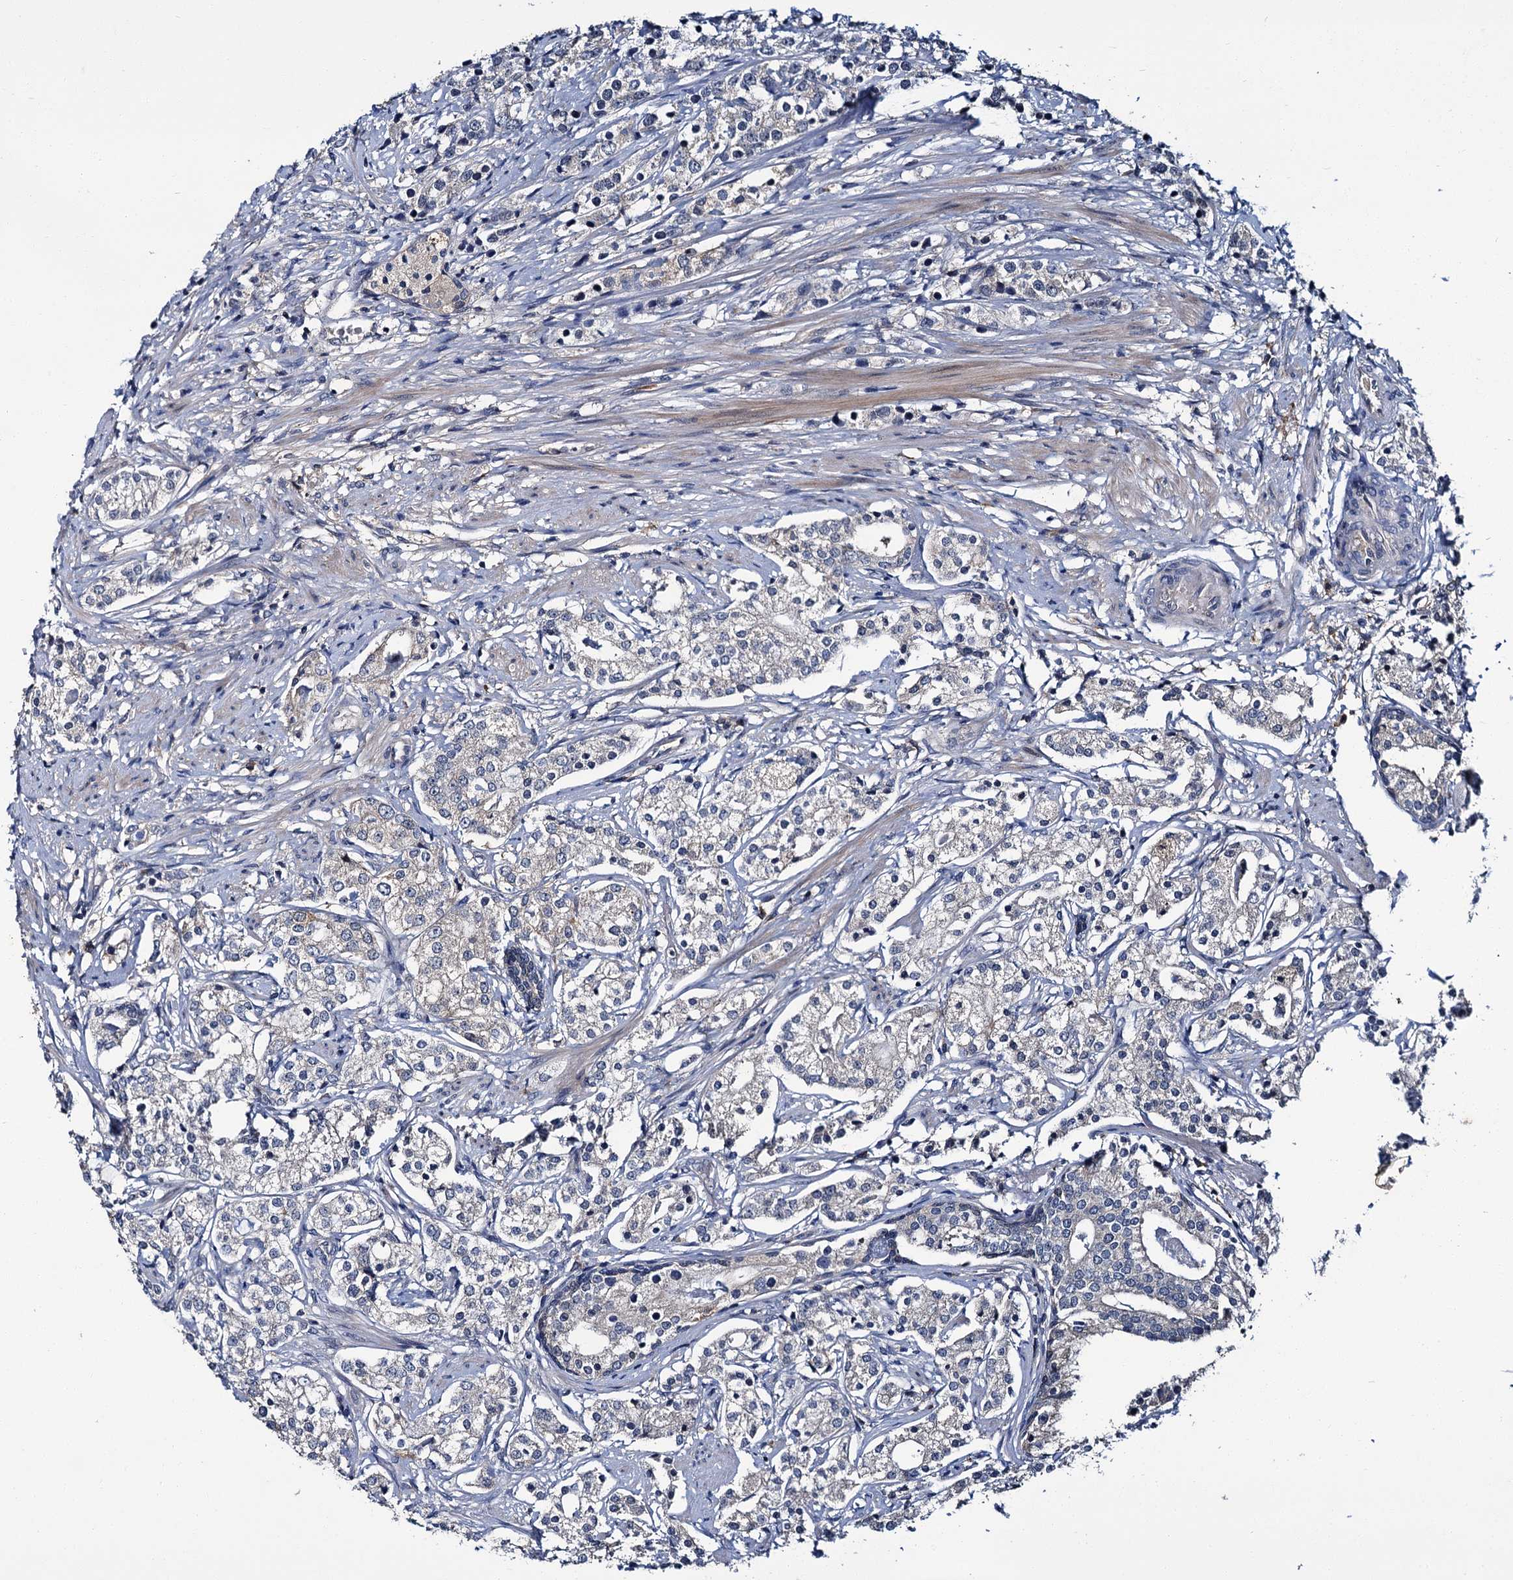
{"staining": {"intensity": "weak", "quantity": "<25%", "location": "cytoplasmic/membranous"}, "tissue": "prostate cancer", "cell_type": "Tumor cells", "image_type": "cancer", "snomed": [{"axis": "morphology", "description": "Adenocarcinoma, High grade"}, {"axis": "topography", "description": "Prostate"}], "caption": "There is no significant positivity in tumor cells of prostate cancer.", "gene": "SLC46A3", "patient": {"sex": "male", "age": 69}}